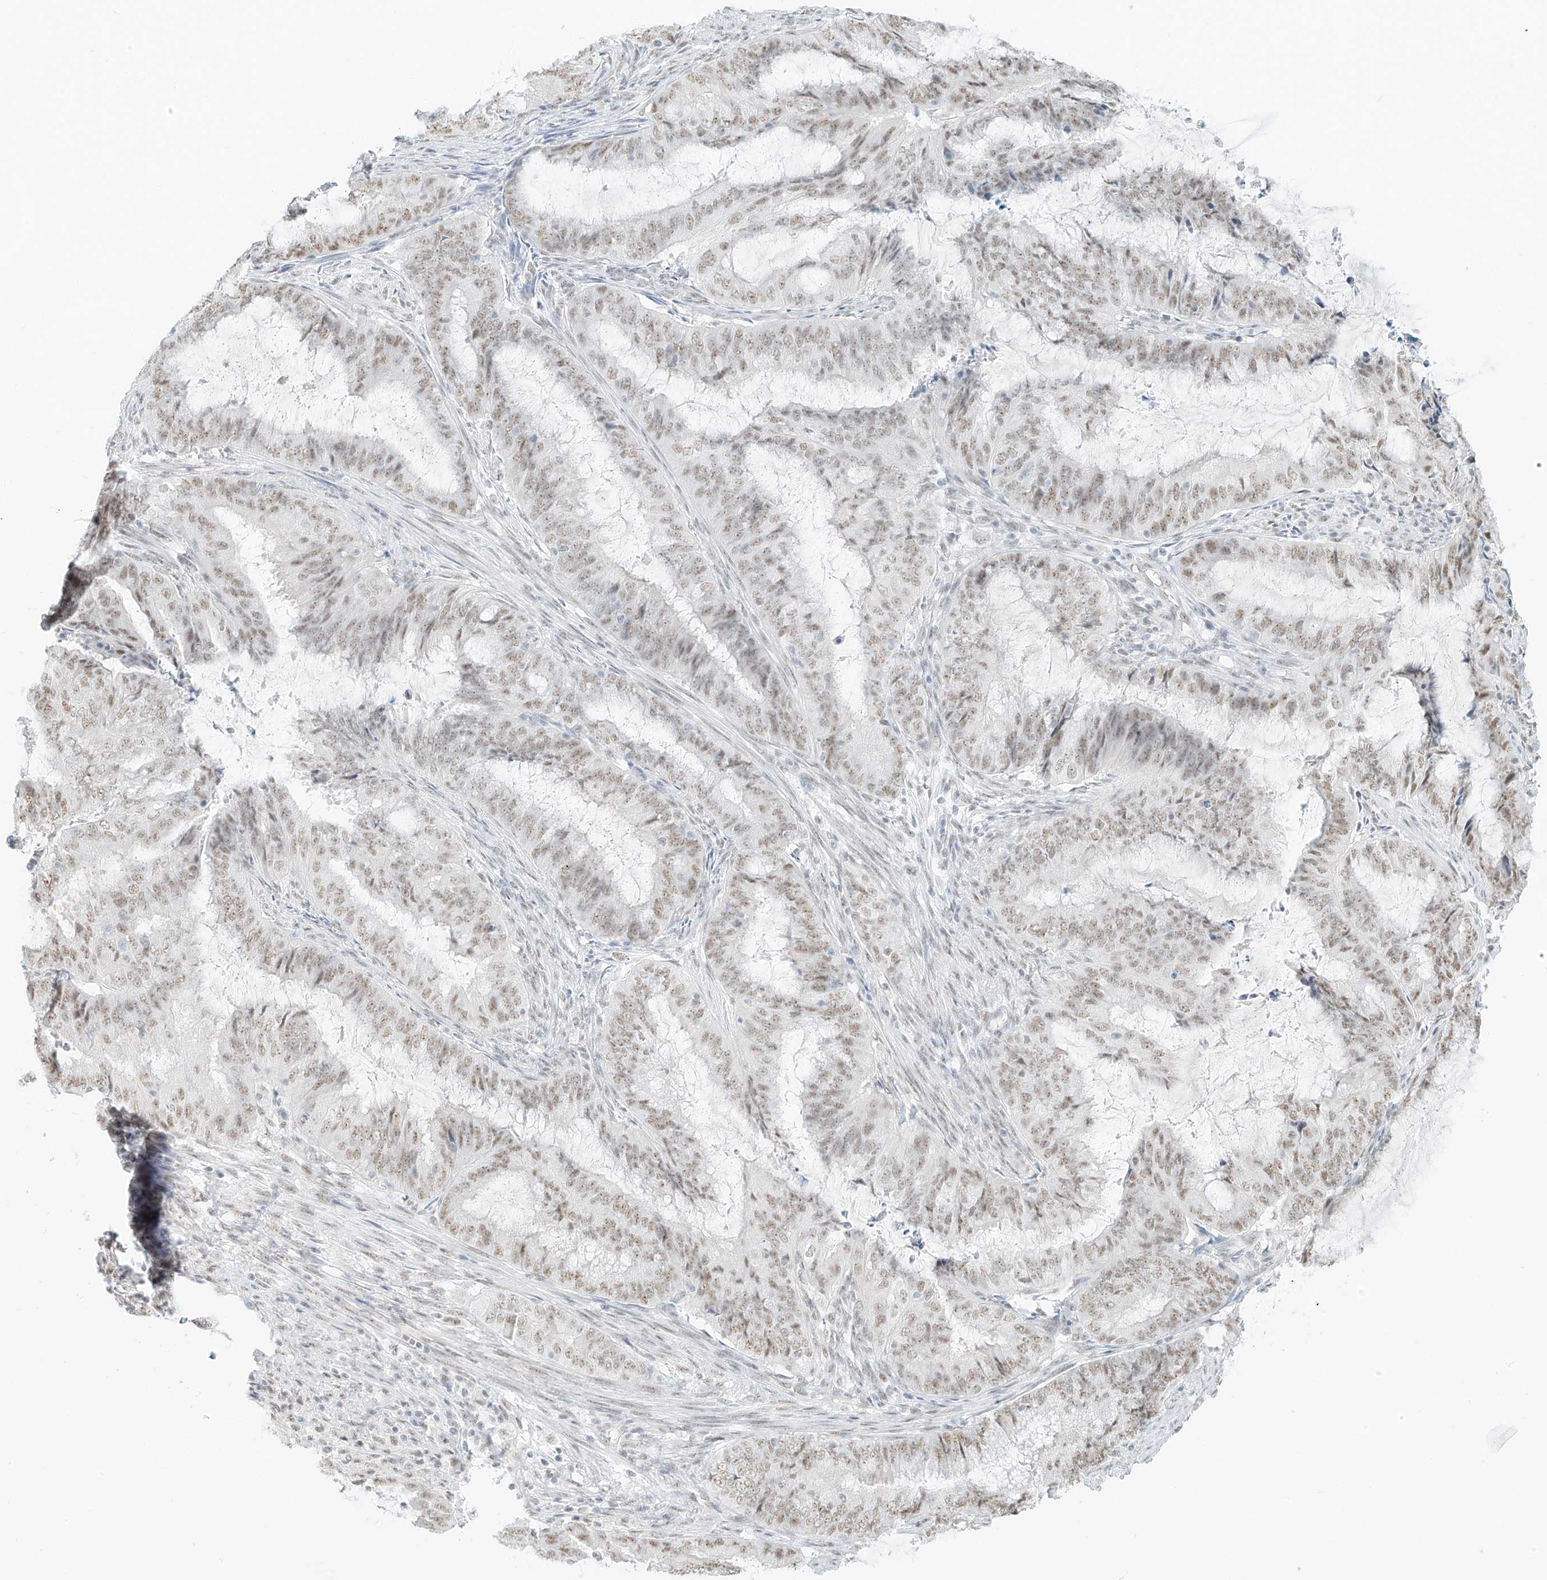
{"staining": {"intensity": "weak", "quantity": ">75%", "location": "nuclear"}, "tissue": "endometrial cancer", "cell_type": "Tumor cells", "image_type": "cancer", "snomed": [{"axis": "morphology", "description": "Adenocarcinoma, NOS"}, {"axis": "topography", "description": "Endometrium"}], "caption": "Endometrial adenocarcinoma stained with DAB IHC reveals low levels of weak nuclear positivity in about >75% of tumor cells.", "gene": "PGC", "patient": {"sex": "female", "age": 51}}